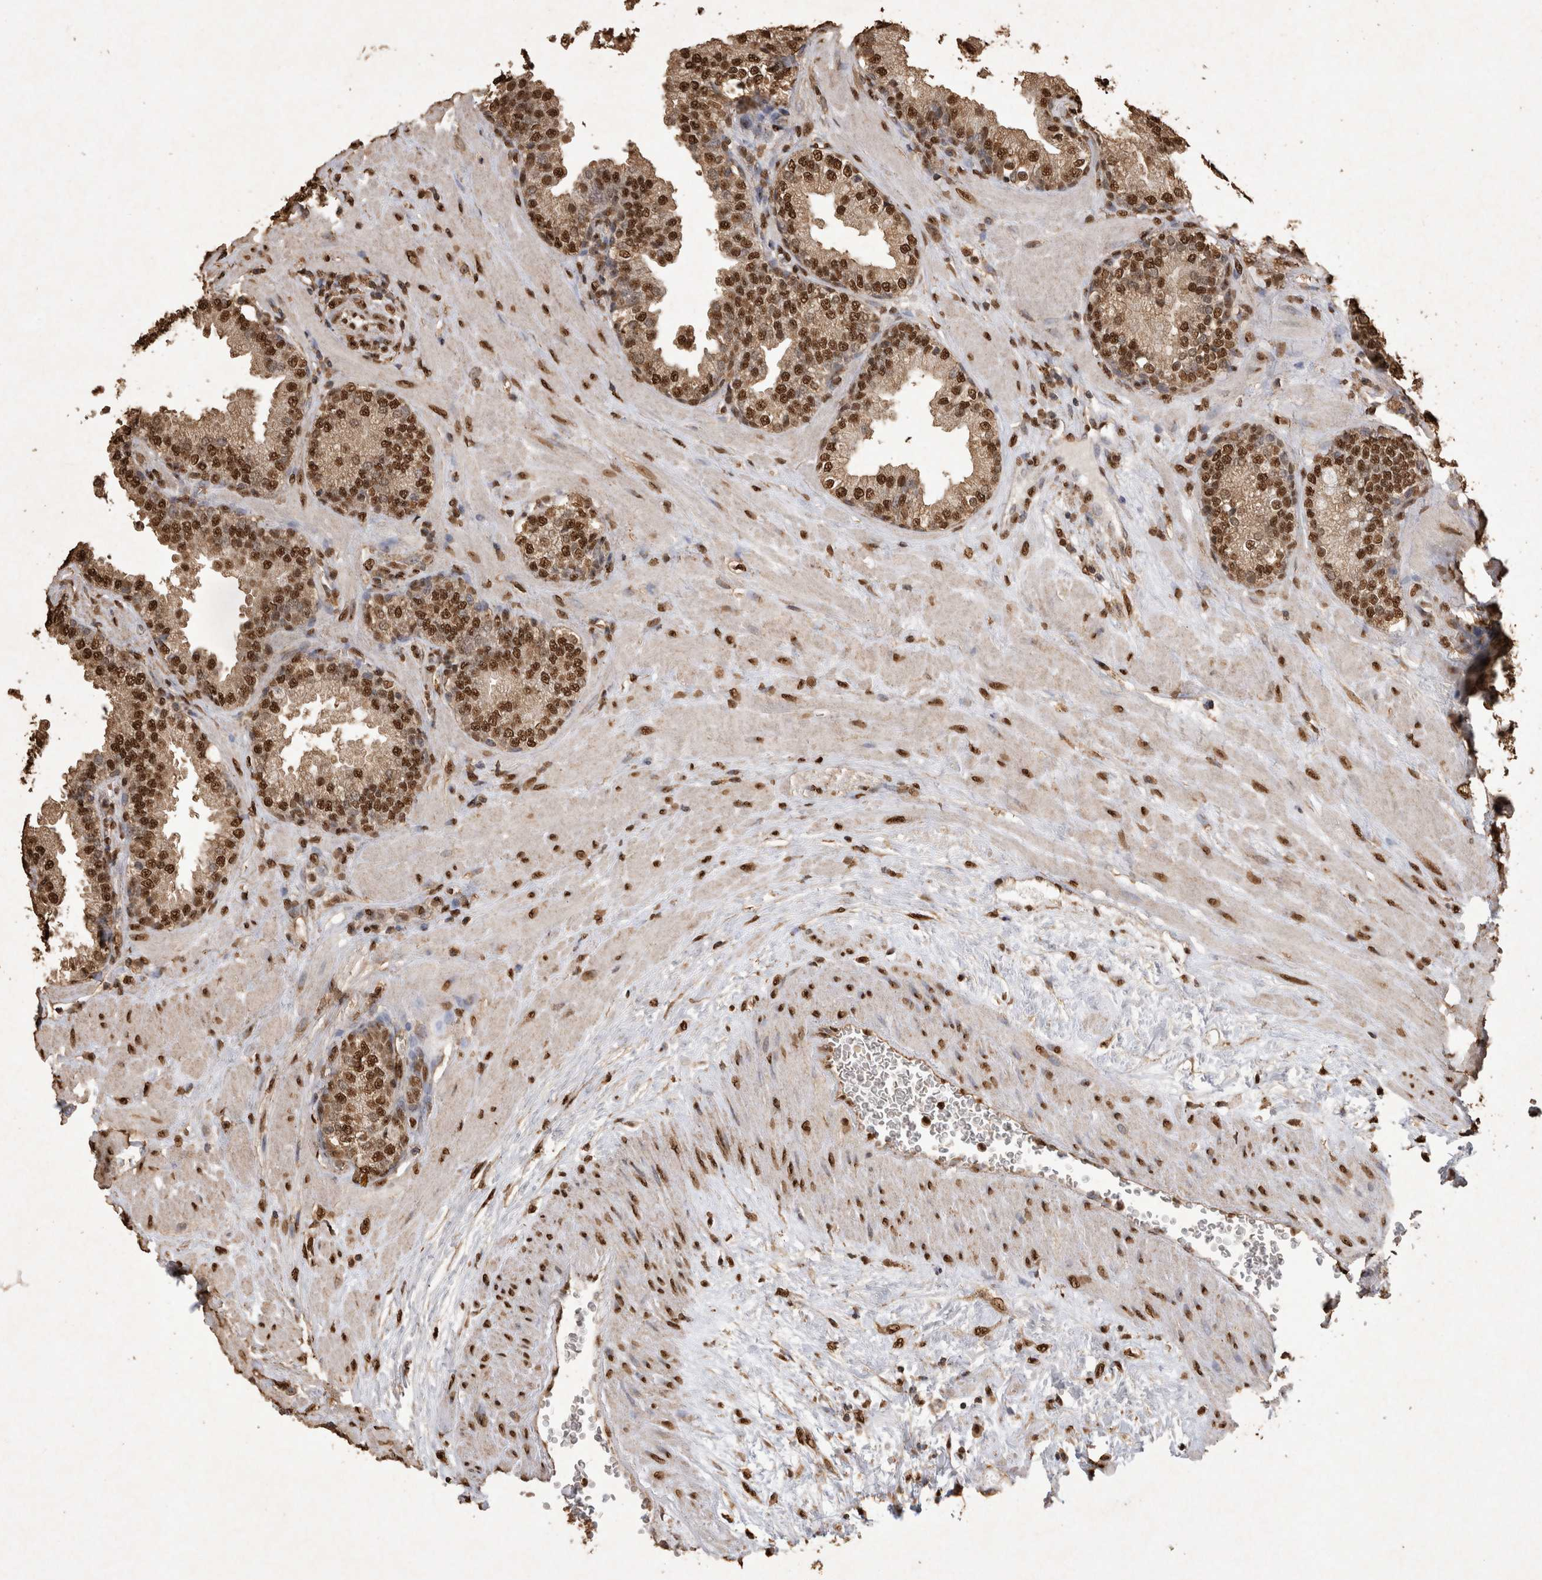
{"staining": {"intensity": "strong", "quantity": ">75%", "location": "nuclear"}, "tissue": "prostate", "cell_type": "Glandular cells", "image_type": "normal", "snomed": [{"axis": "morphology", "description": "Normal tissue, NOS"}, {"axis": "topography", "description": "Prostate"}], "caption": "Immunohistochemistry of normal prostate demonstrates high levels of strong nuclear positivity in approximately >75% of glandular cells.", "gene": "OAS2", "patient": {"sex": "male", "age": 51}}